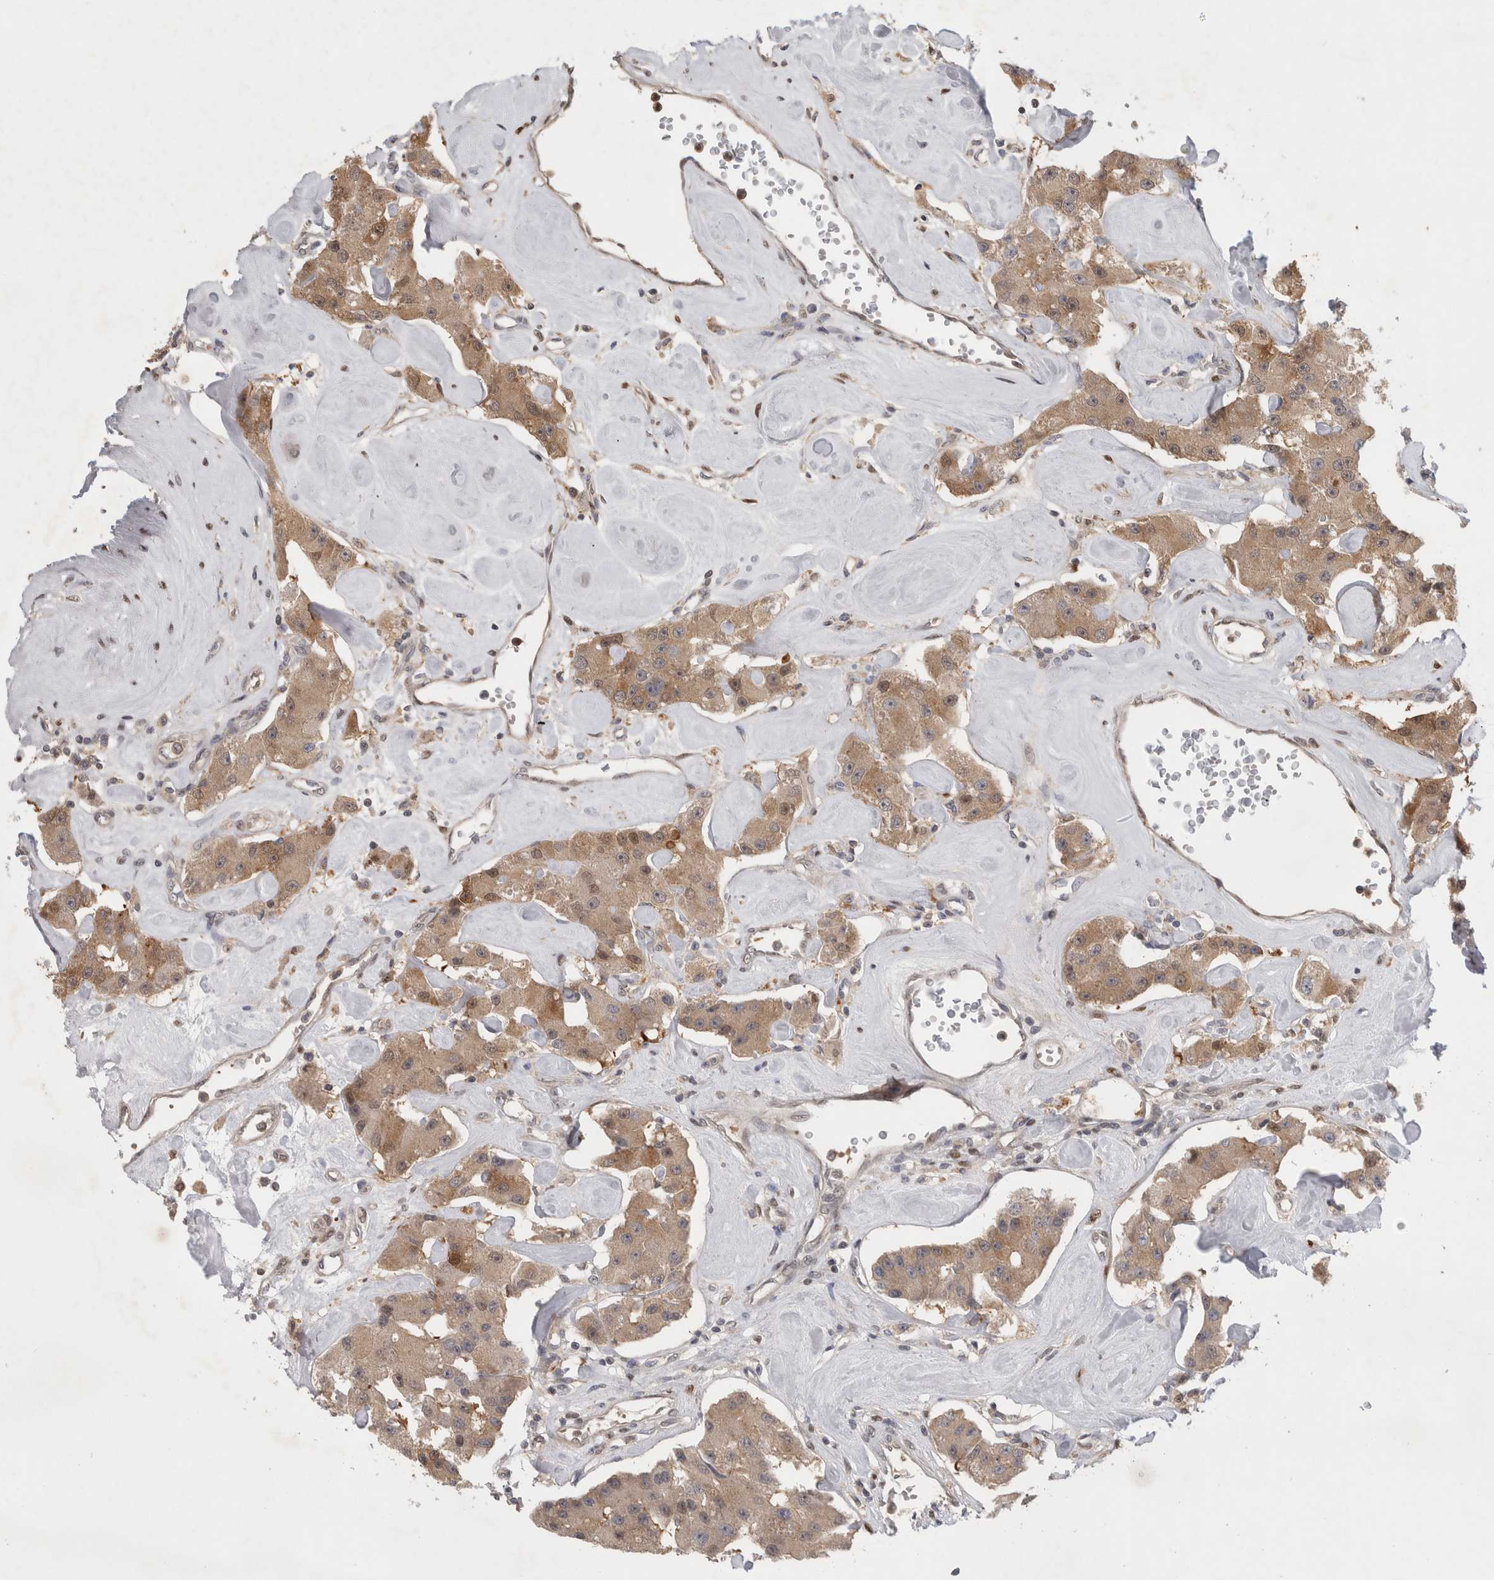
{"staining": {"intensity": "moderate", "quantity": ">75%", "location": "cytoplasmic/membranous,nuclear"}, "tissue": "carcinoid", "cell_type": "Tumor cells", "image_type": "cancer", "snomed": [{"axis": "morphology", "description": "Carcinoid, malignant, NOS"}, {"axis": "topography", "description": "Pancreas"}], "caption": "Immunohistochemistry image of neoplastic tissue: malignant carcinoid stained using IHC exhibits medium levels of moderate protein expression localized specifically in the cytoplasmic/membranous and nuclear of tumor cells, appearing as a cytoplasmic/membranous and nuclear brown color.", "gene": "PIGP", "patient": {"sex": "male", "age": 41}}